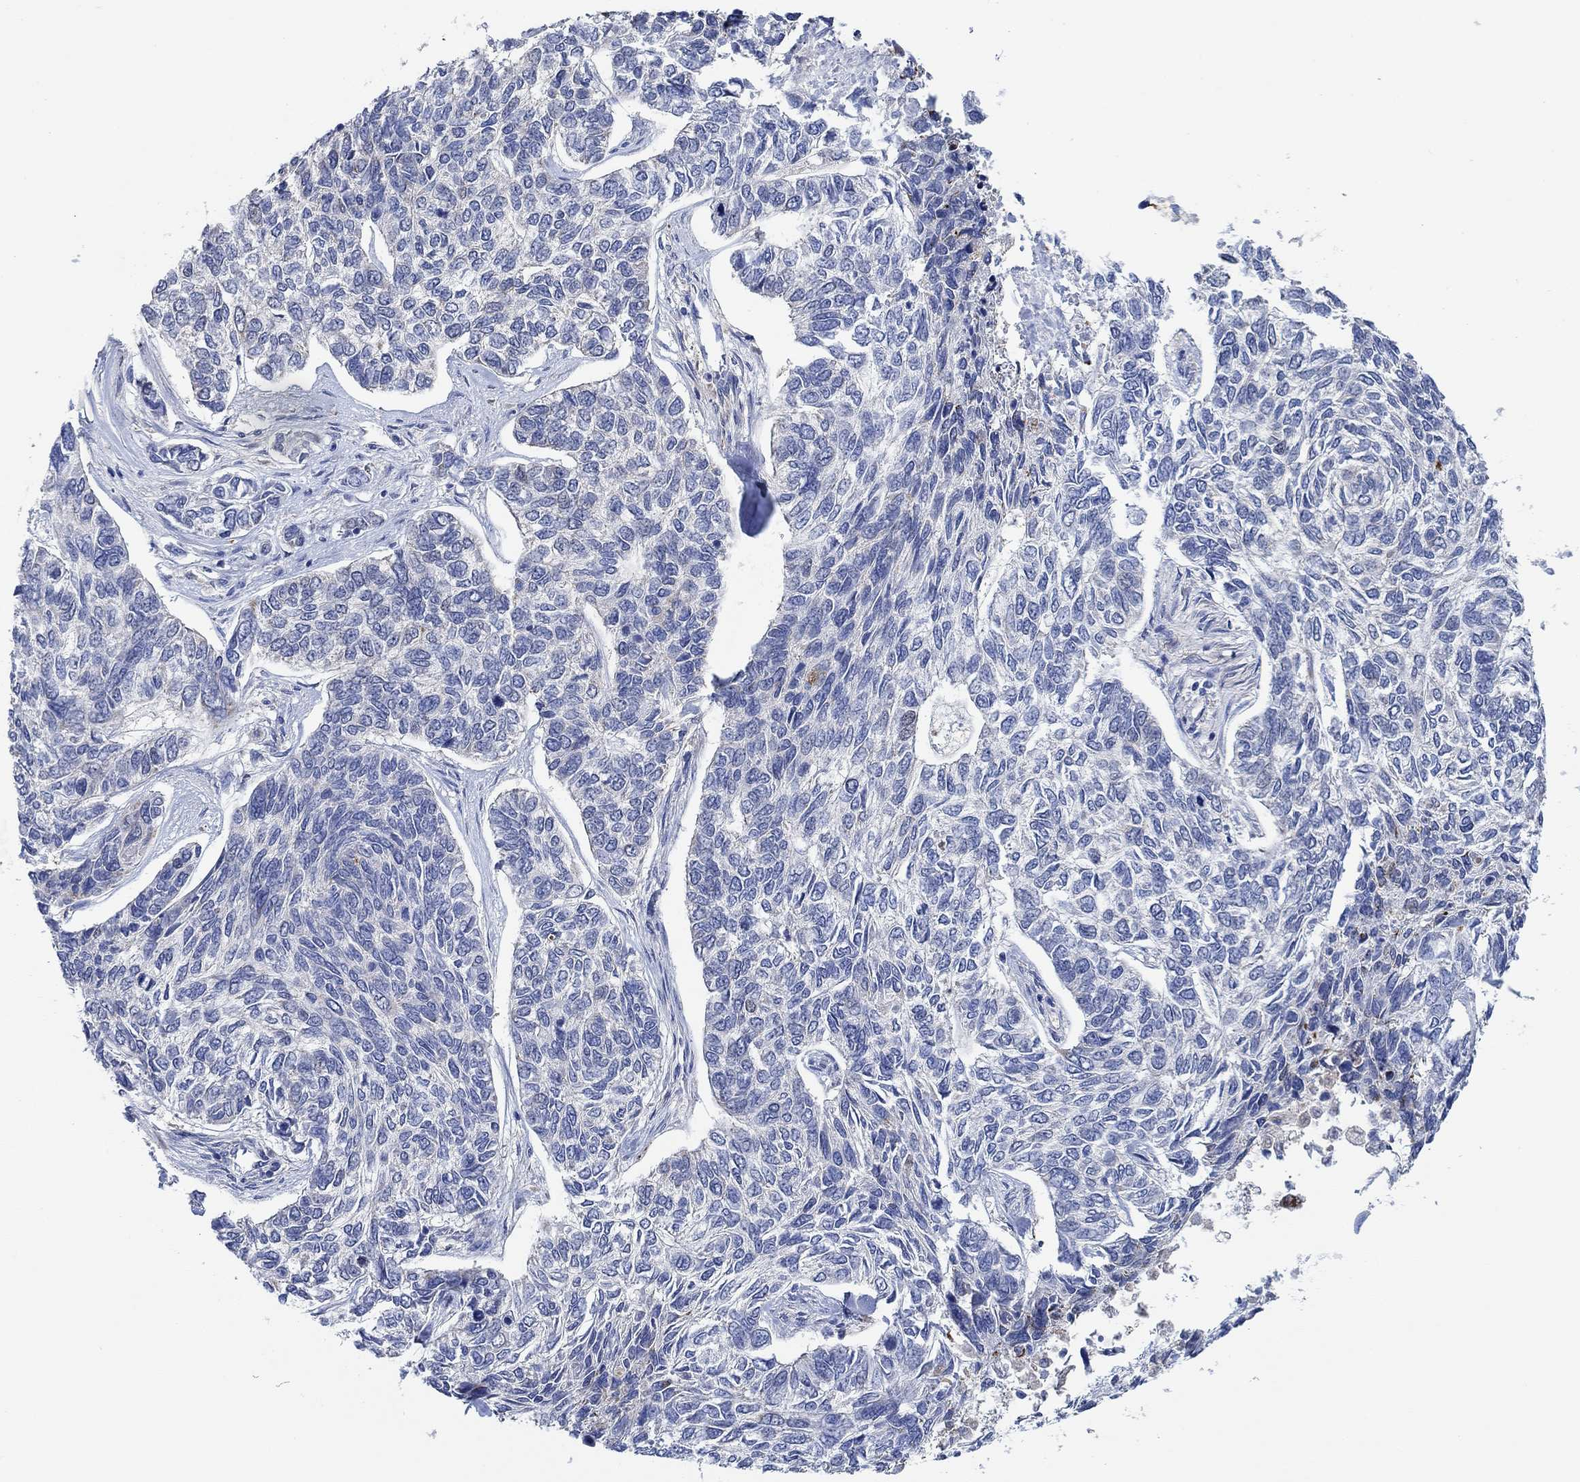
{"staining": {"intensity": "negative", "quantity": "none", "location": "none"}, "tissue": "skin cancer", "cell_type": "Tumor cells", "image_type": "cancer", "snomed": [{"axis": "morphology", "description": "Basal cell carcinoma"}, {"axis": "topography", "description": "Skin"}], "caption": "Immunohistochemistry micrograph of neoplastic tissue: skin basal cell carcinoma stained with DAB displays no significant protein staining in tumor cells.", "gene": "MPP1", "patient": {"sex": "female", "age": 65}}